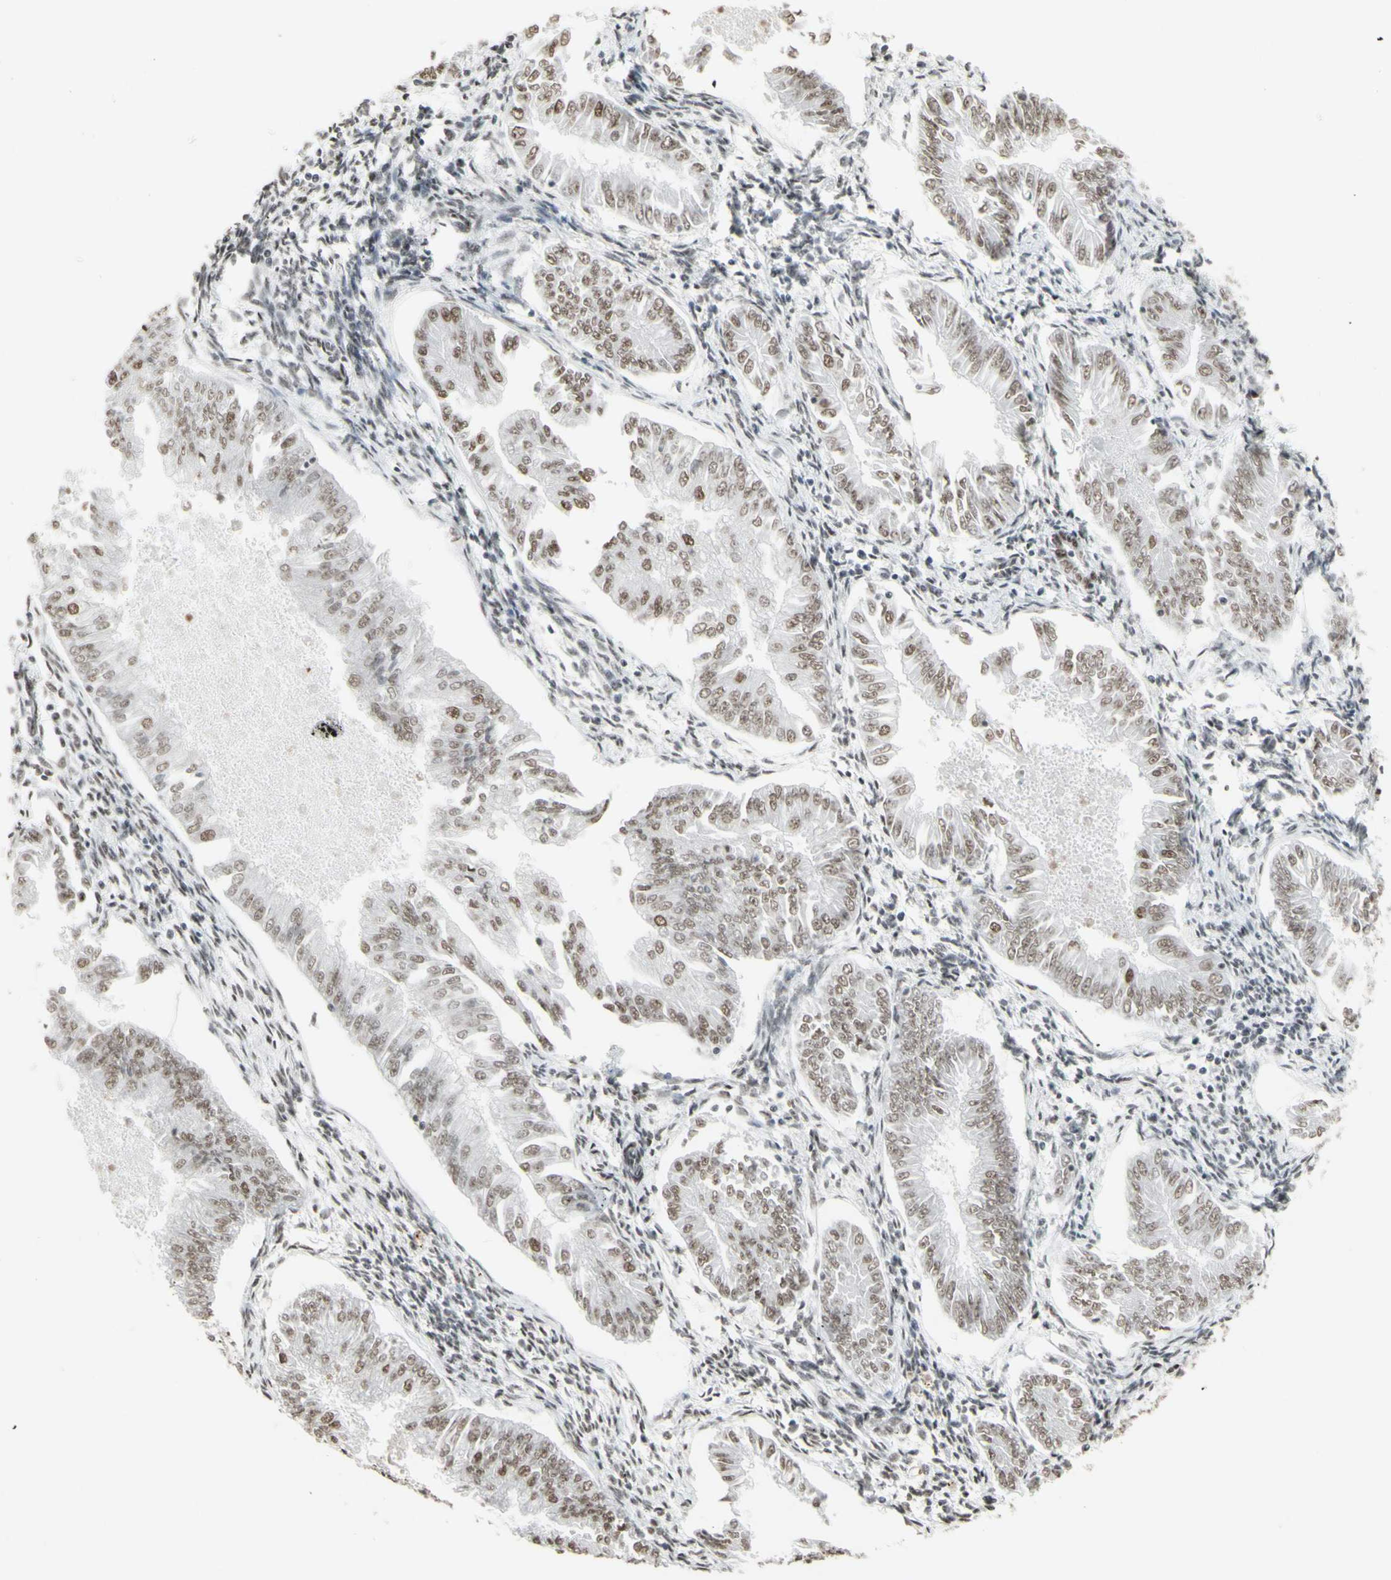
{"staining": {"intensity": "moderate", "quantity": ">75%", "location": "nuclear"}, "tissue": "endometrial cancer", "cell_type": "Tumor cells", "image_type": "cancer", "snomed": [{"axis": "morphology", "description": "Adenocarcinoma, NOS"}, {"axis": "topography", "description": "Endometrium"}], "caption": "Protein staining shows moderate nuclear staining in approximately >75% of tumor cells in endometrial adenocarcinoma.", "gene": "TRIM28", "patient": {"sex": "female", "age": 53}}